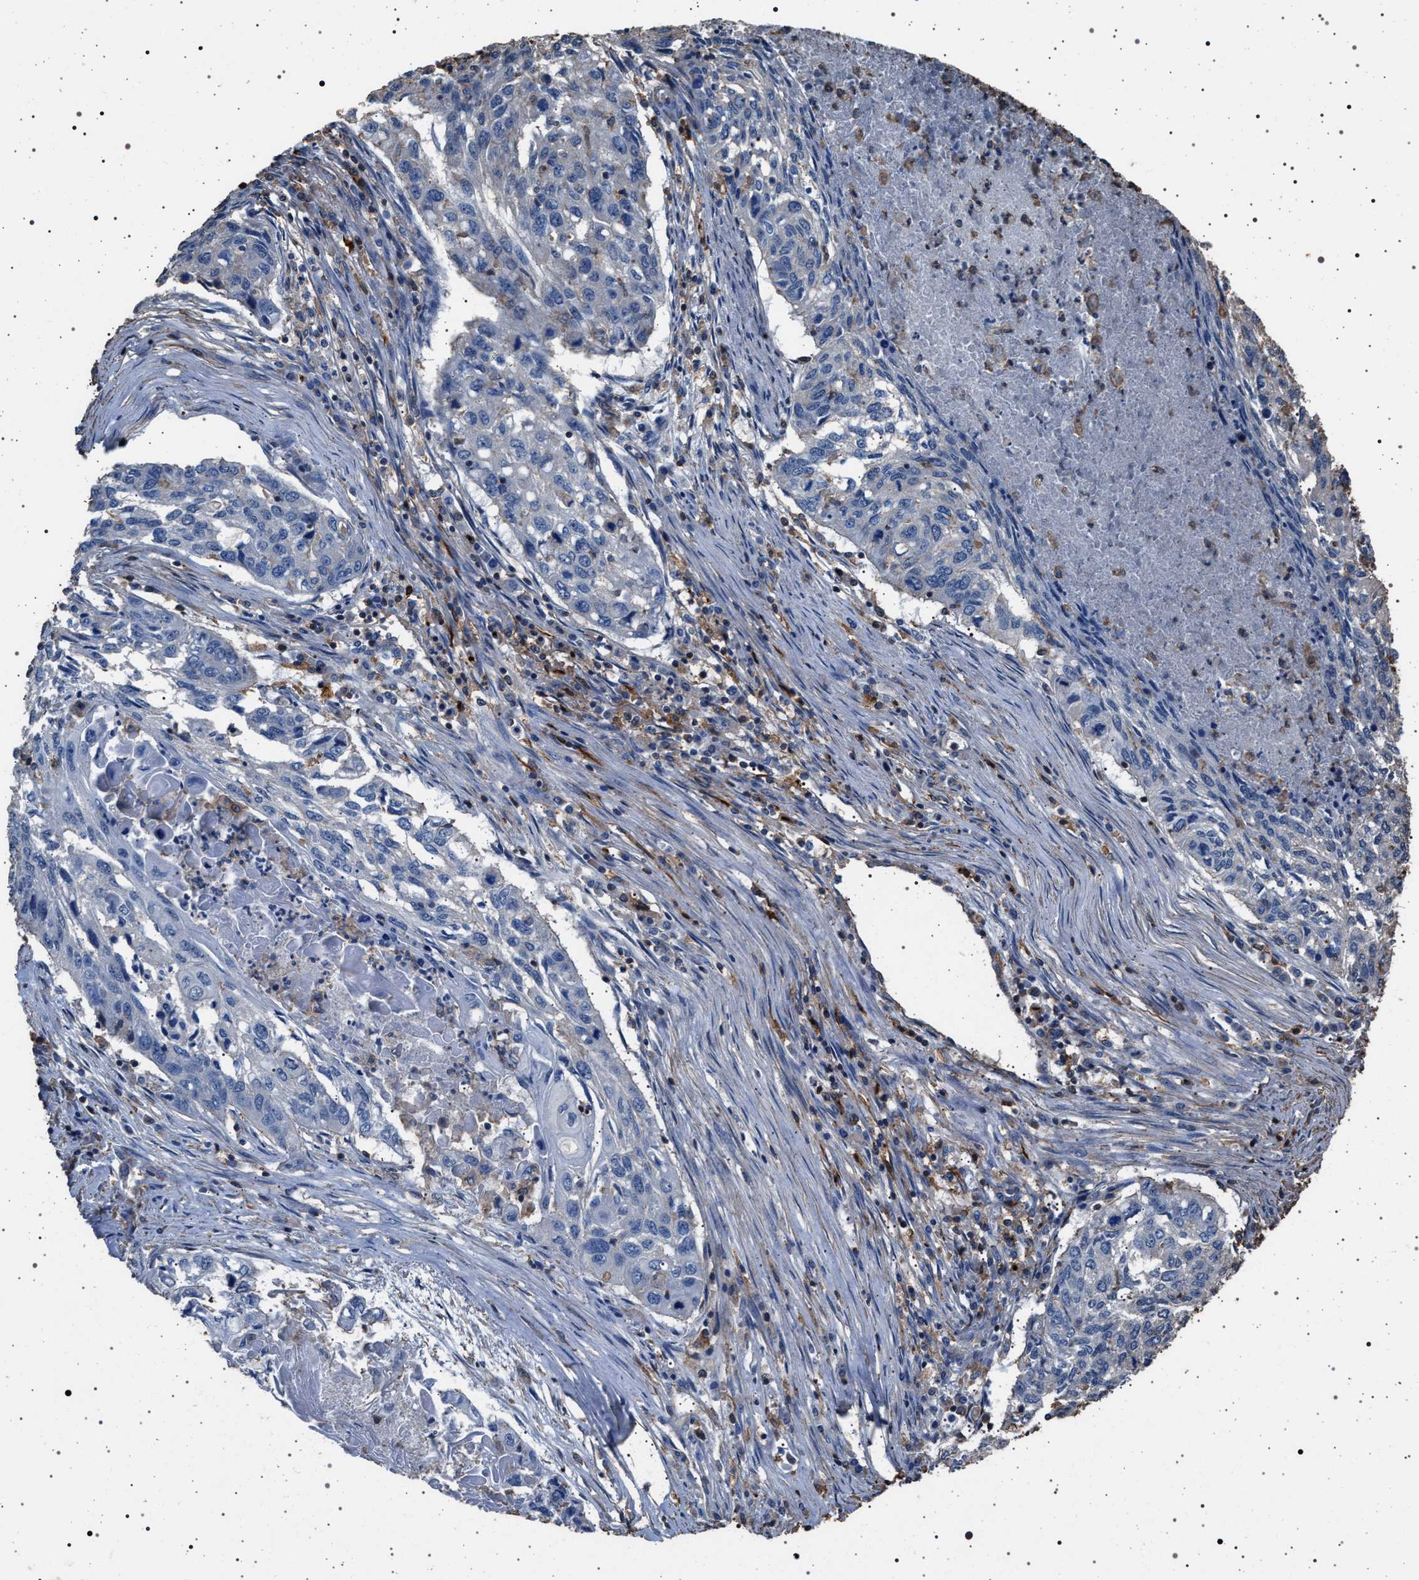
{"staining": {"intensity": "negative", "quantity": "none", "location": "none"}, "tissue": "lung cancer", "cell_type": "Tumor cells", "image_type": "cancer", "snomed": [{"axis": "morphology", "description": "Squamous cell carcinoma, NOS"}, {"axis": "topography", "description": "Lung"}], "caption": "Immunohistochemistry image of human squamous cell carcinoma (lung) stained for a protein (brown), which shows no expression in tumor cells.", "gene": "SMAP2", "patient": {"sex": "female", "age": 63}}